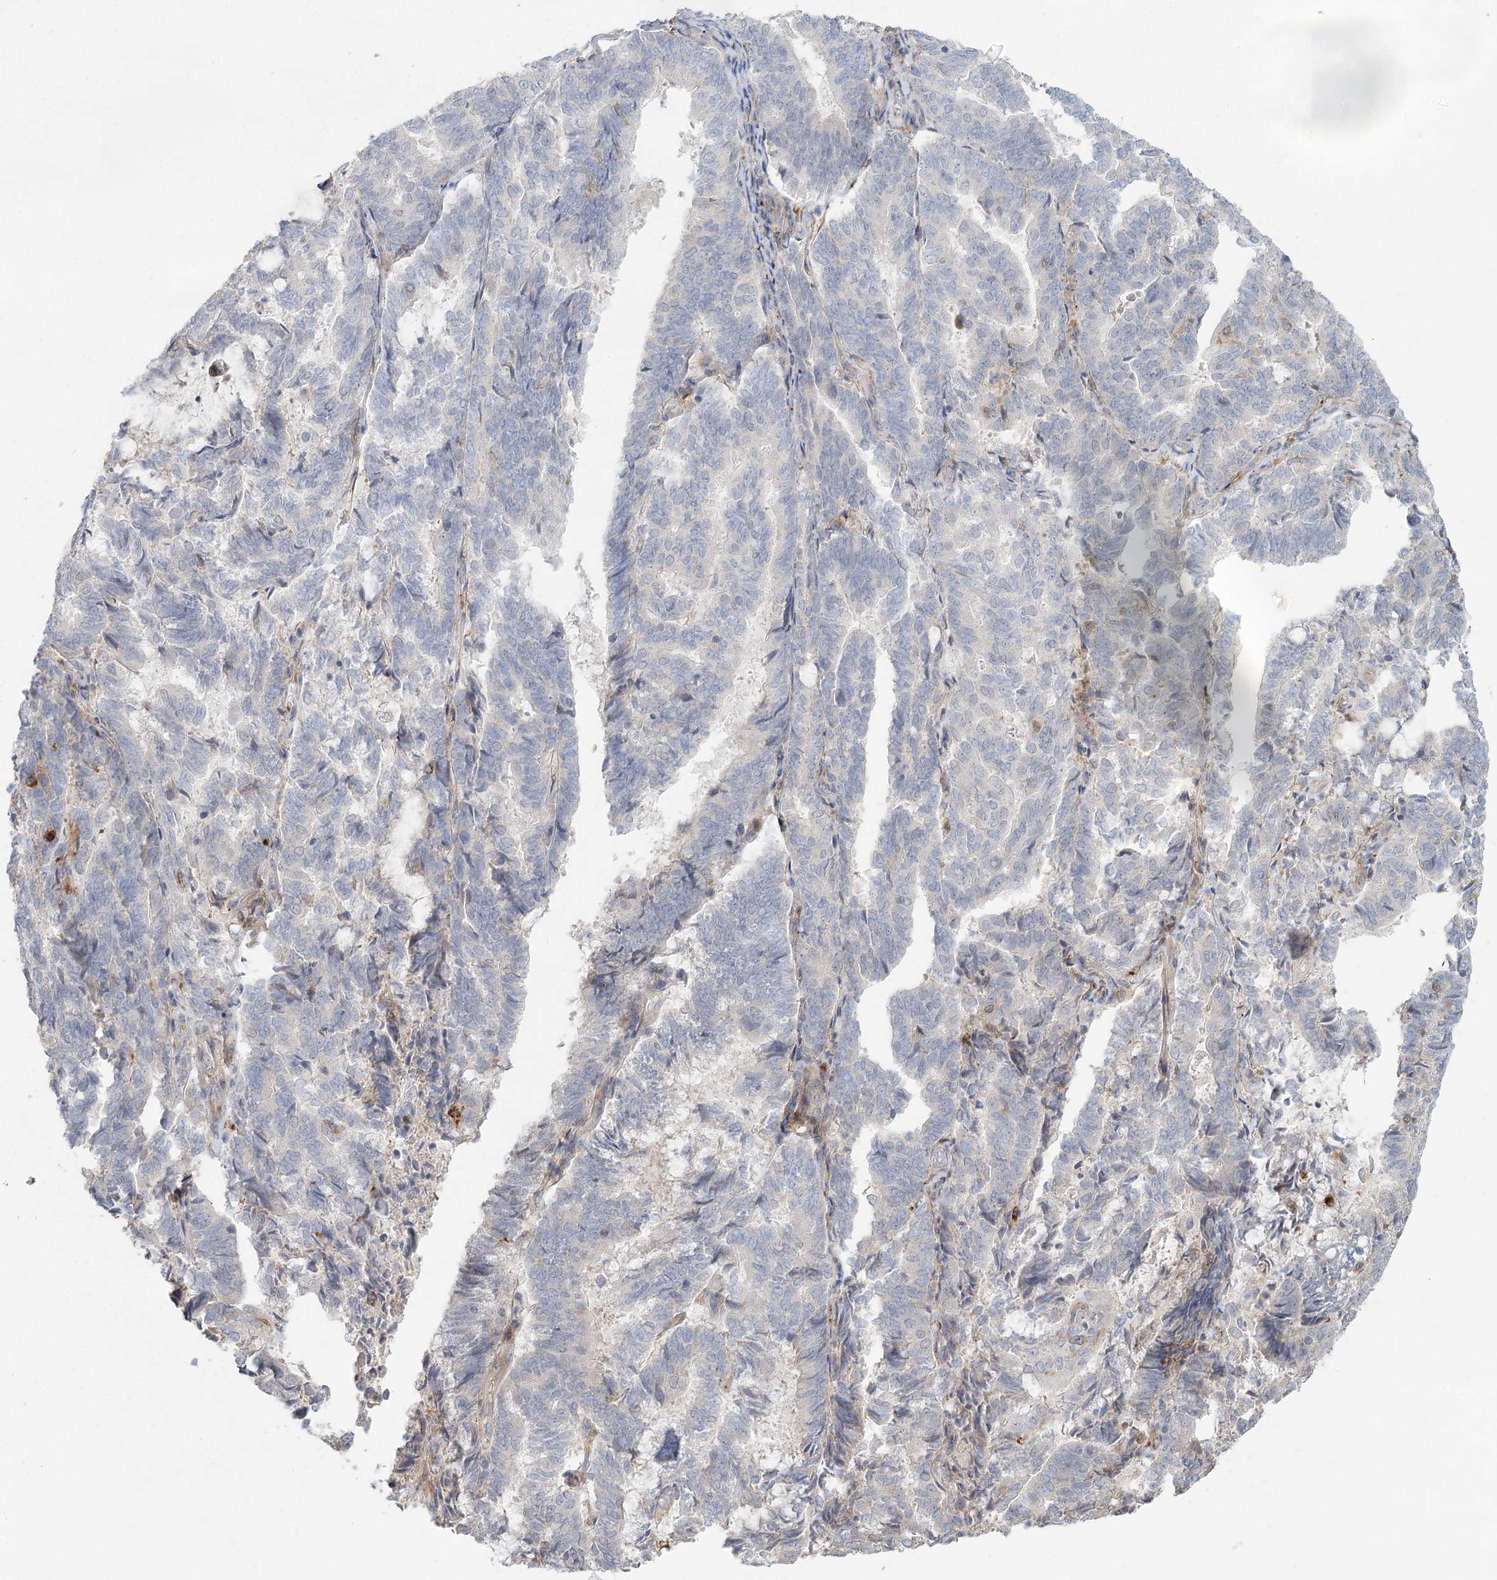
{"staining": {"intensity": "negative", "quantity": "none", "location": "none"}, "tissue": "endometrial cancer", "cell_type": "Tumor cells", "image_type": "cancer", "snomed": [{"axis": "morphology", "description": "Adenocarcinoma, NOS"}, {"axis": "topography", "description": "Endometrium"}], "caption": "The image displays no significant positivity in tumor cells of endometrial cancer (adenocarcinoma).", "gene": "FAM110C", "patient": {"sex": "female", "age": 80}}